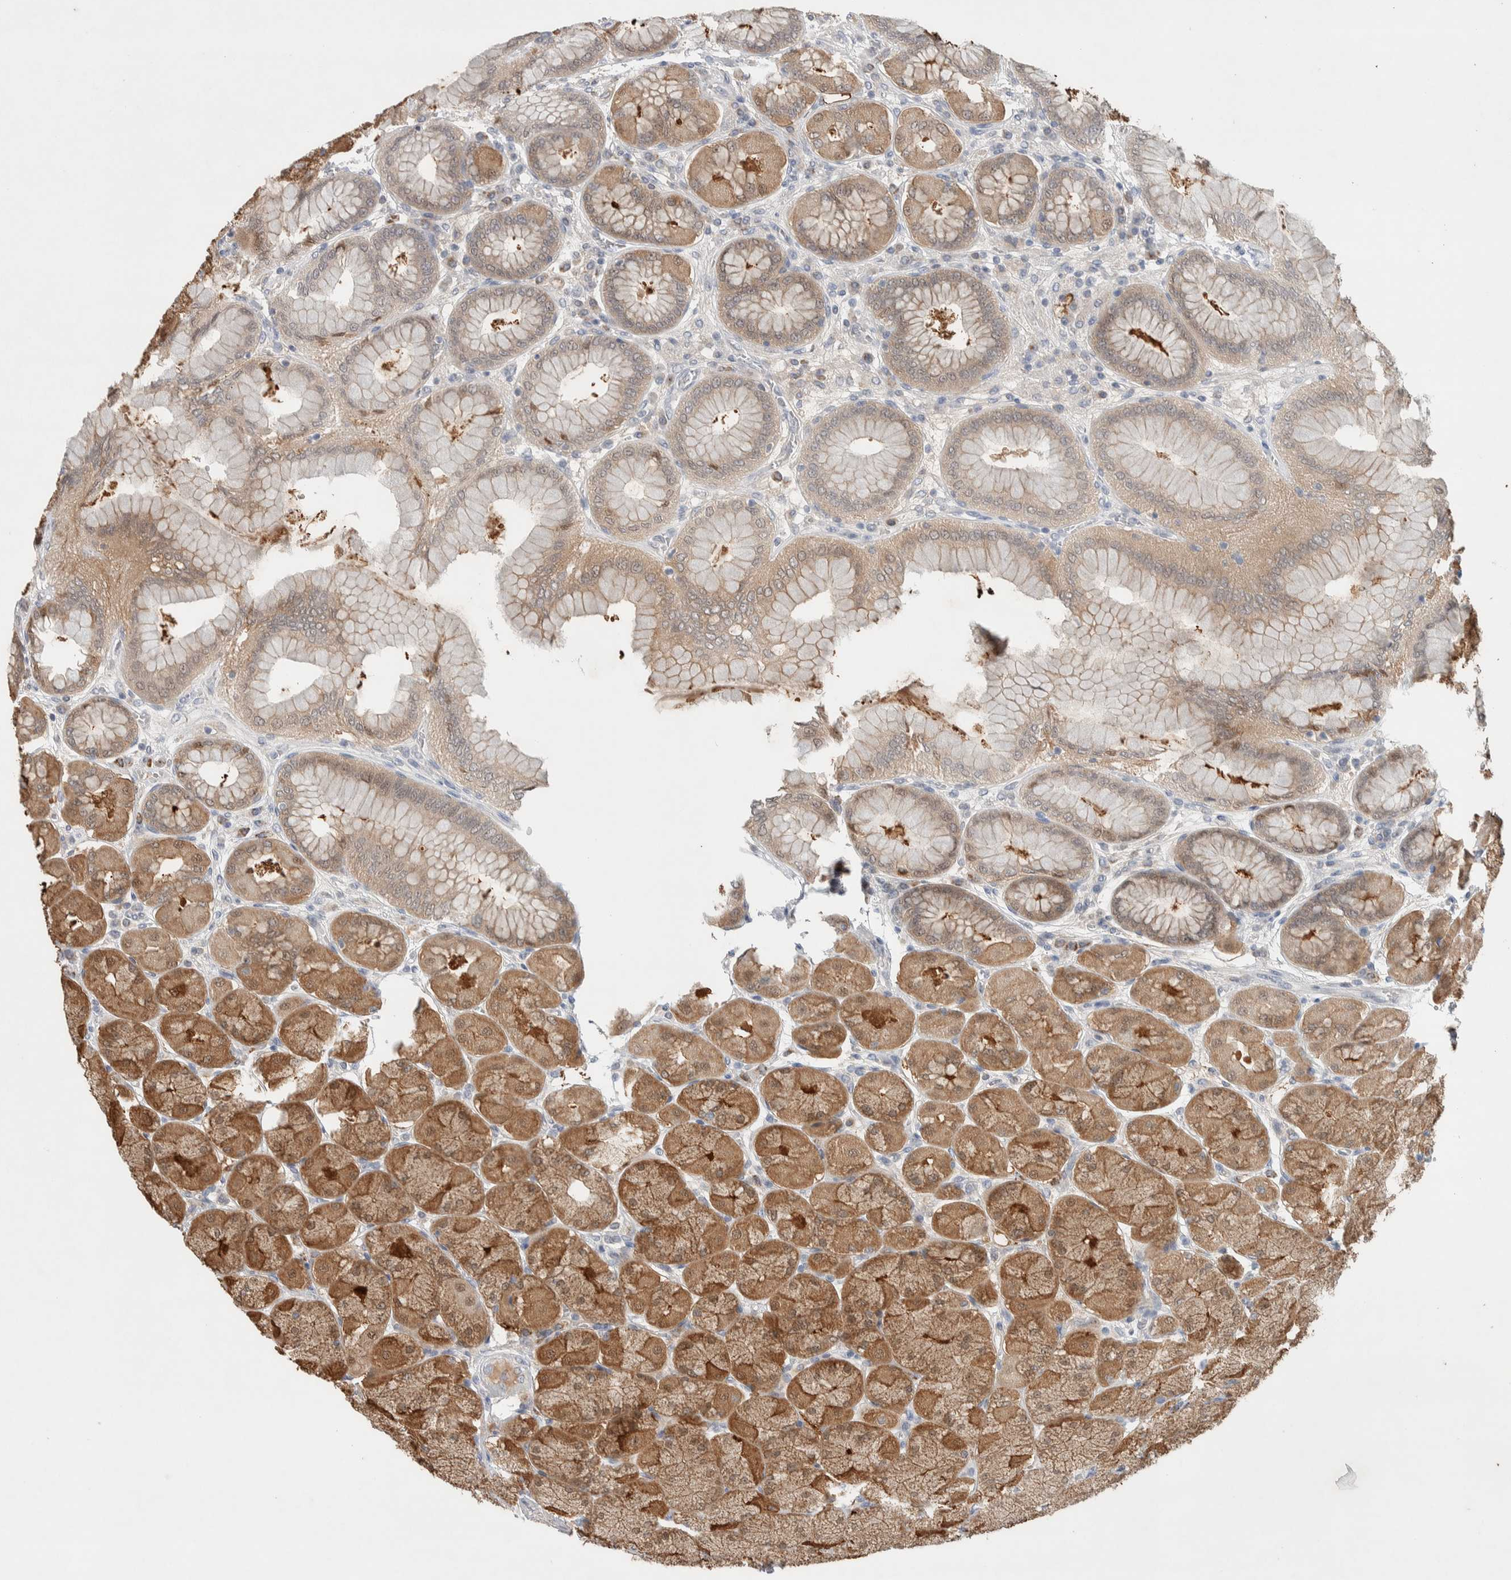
{"staining": {"intensity": "moderate", "quantity": ">75%", "location": "cytoplasmic/membranous"}, "tissue": "stomach", "cell_type": "Glandular cells", "image_type": "normal", "snomed": [{"axis": "morphology", "description": "Normal tissue, NOS"}, {"axis": "topography", "description": "Stomach, upper"}], "caption": "The image reveals staining of unremarkable stomach, revealing moderate cytoplasmic/membranous protein staining (brown color) within glandular cells. (Stains: DAB in brown, nuclei in blue, Microscopy: brightfield microscopy at high magnification).", "gene": "DEPTOR", "patient": {"sex": "female", "age": 56}}